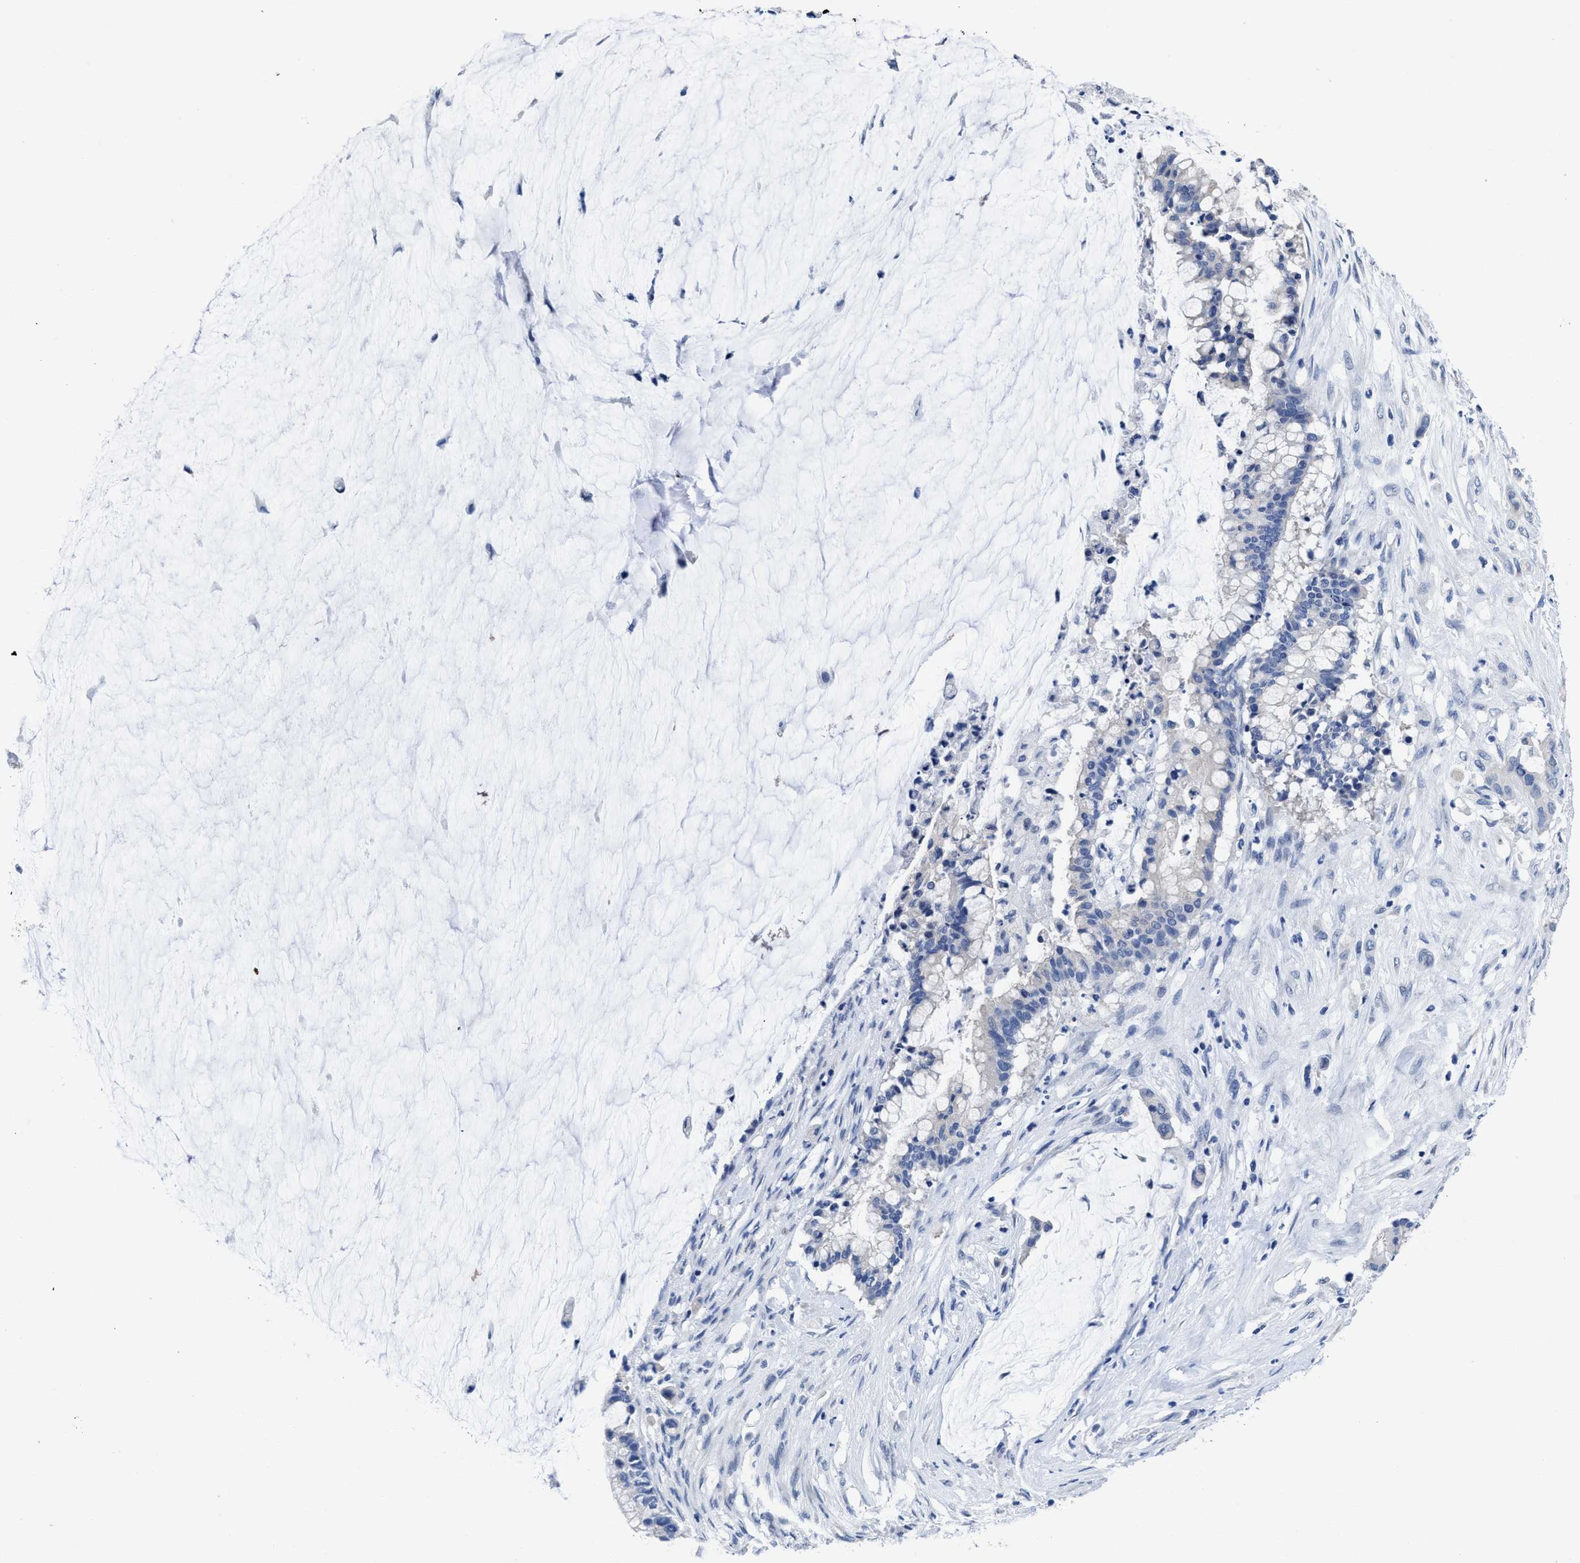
{"staining": {"intensity": "negative", "quantity": "none", "location": "none"}, "tissue": "pancreatic cancer", "cell_type": "Tumor cells", "image_type": "cancer", "snomed": [{"axis": "morphology", "description": "Adenocarcinoma, NOS"}, {"axis": "topography", "description": "Pancreas"}], "caption": "This image is of adenocarcinoma (pancreatic) stained with IHC to label a protein in brown with the nuclei are counter-stained blue. There is no staining in tumor cells.", "gene": "HOOK1", "patient": {"sex": "male", "age": 41}}